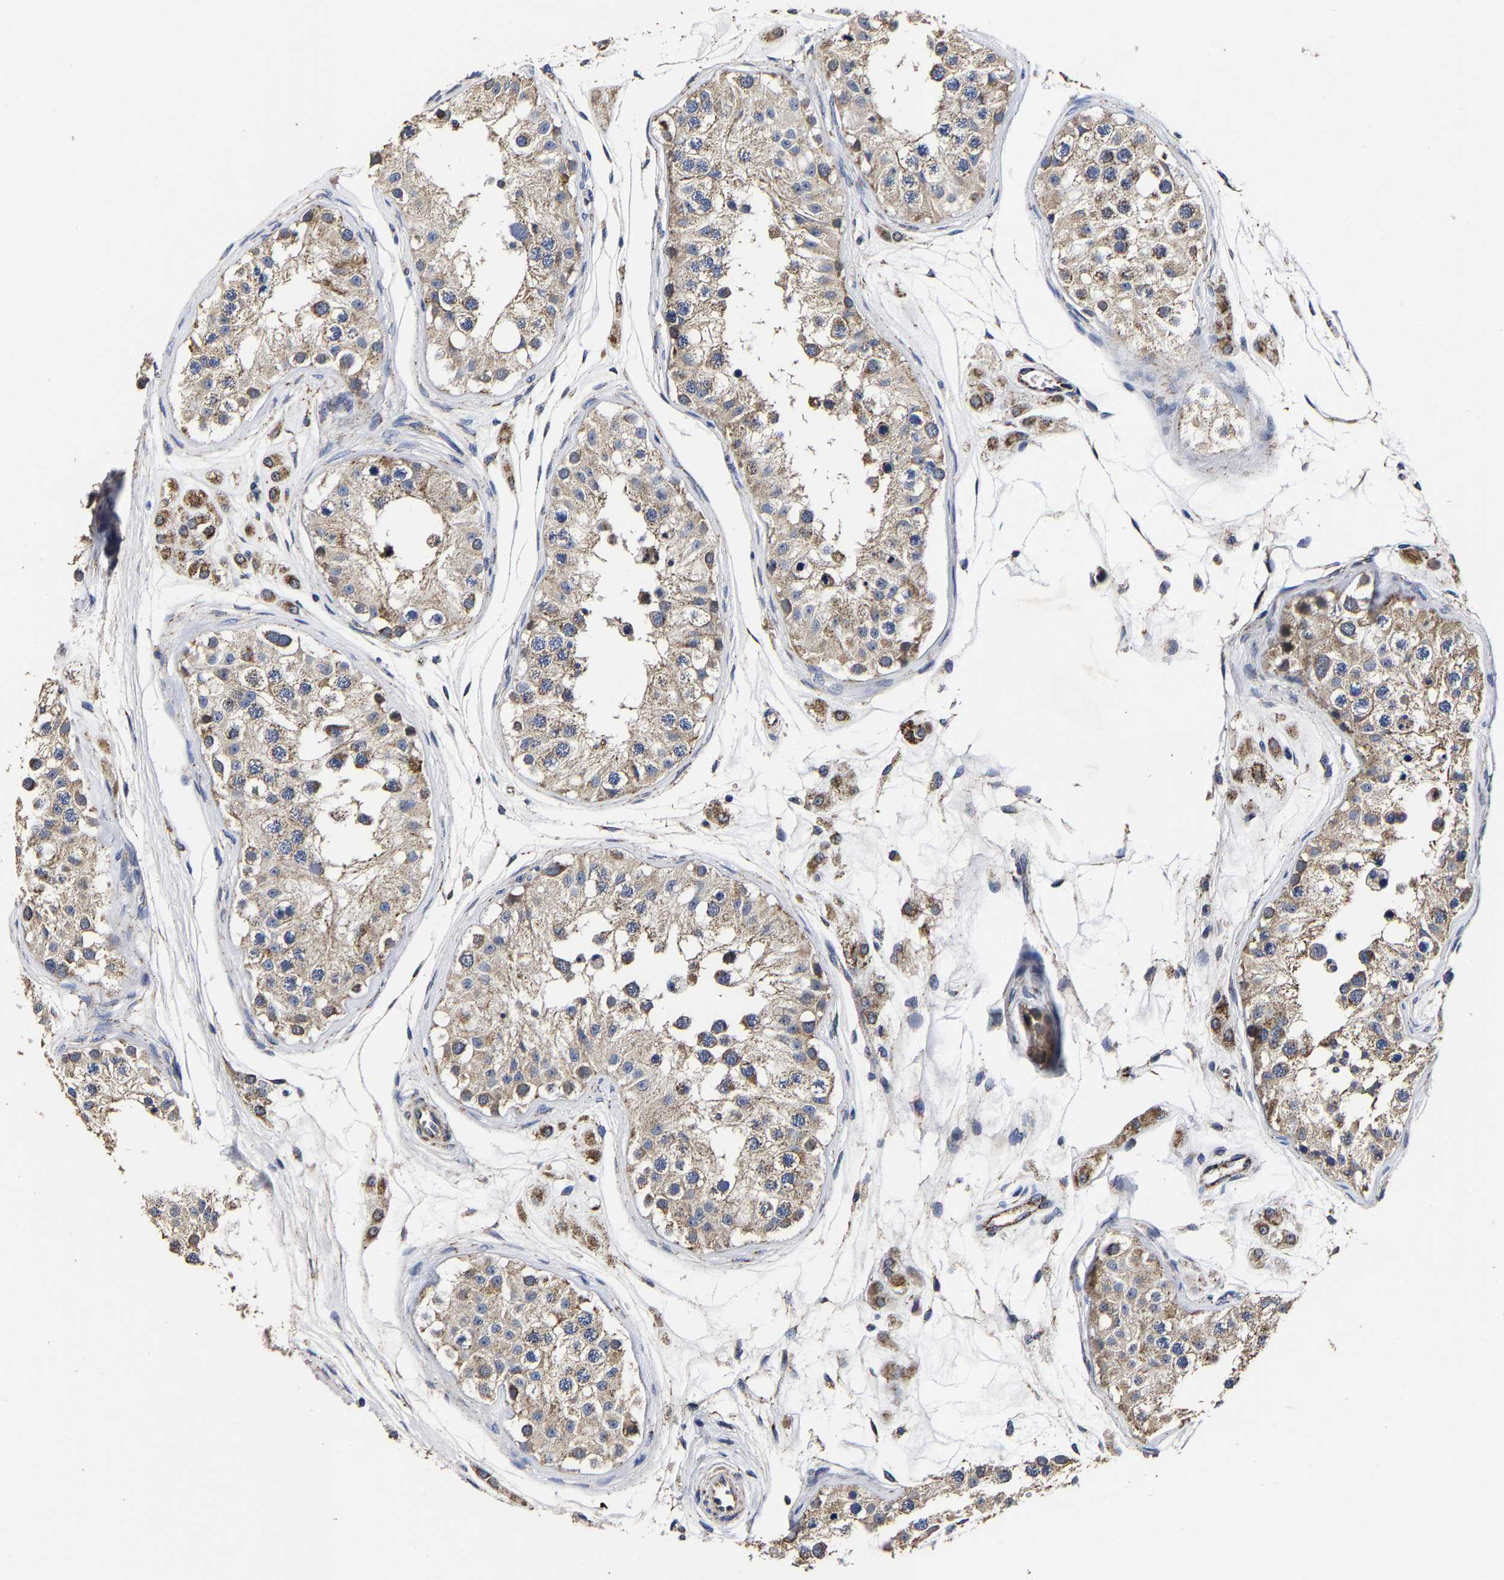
{"staining": {"intensity": "moderate", "quantity": ">75%", "location": "cytoplasmic/membranous"}, "tissue": "testis", "cell_type": "Cells in seminiferous ducts", "image_type": "normal", "snomed": [{"axis": "morphology", "description": "Normal tissue, NOS"}, {"axis": "morphology", "description": "Adenocarcinoma, metastatic, NOS"}, {"axis": "topography", "description": "Testis"}], "caption": "Immunohistochemical staining of normal testis displays >75% levels of moderate cytoplasmic/membranous protein staining in approximately >75% of cells in seminiferous ducts. (DAB (3,3'-diaminobenzidine) = brown stain, brightfield microscopy at high magnification).", "gene": "AASS", "patient": {"sex": "male", "age": 26}}